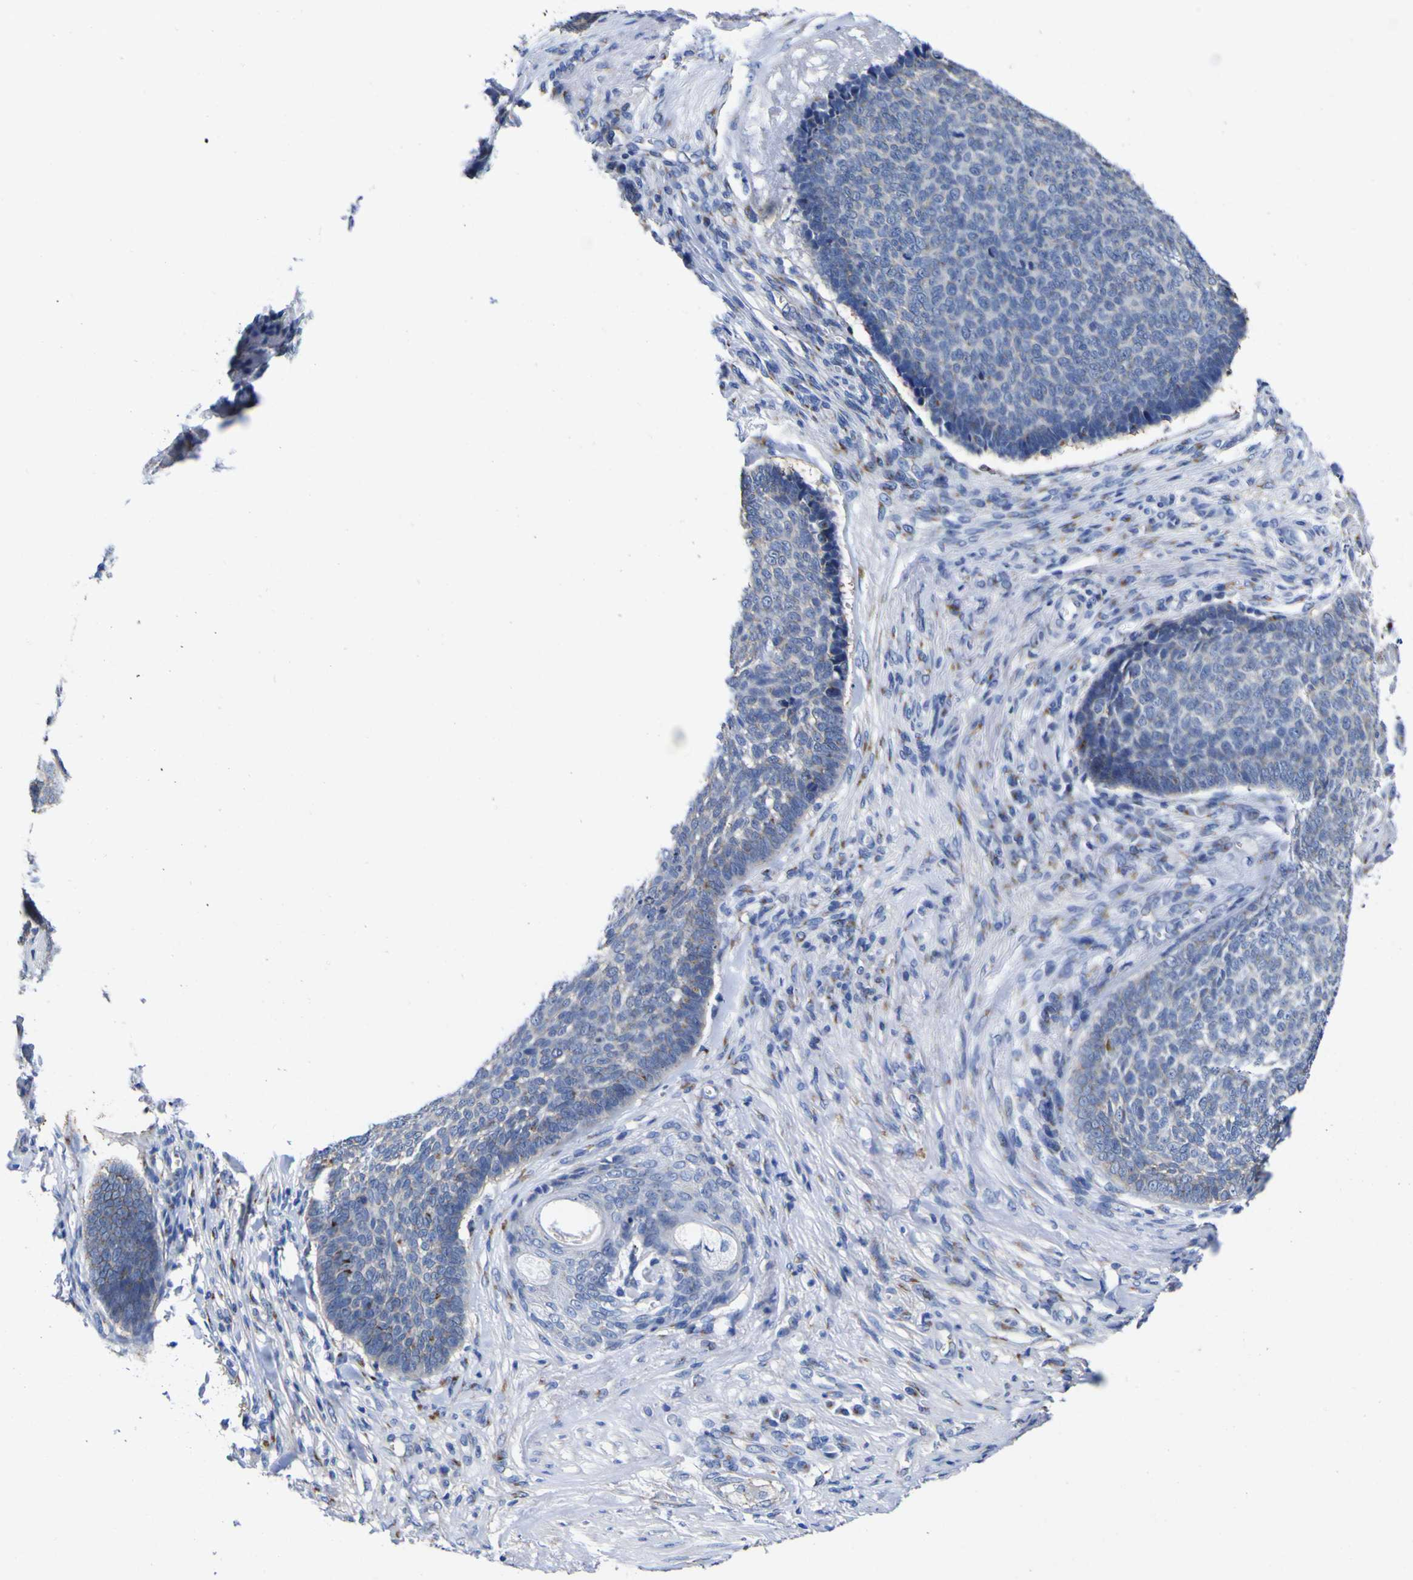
{"staining": {"intensity": "weak", "quantity": "<25%", "location": "cytoplasmic/membranous"}, "tissue": "skin cancer", "cell_type": "Tumor cells", "image_type": "cancer", "snomed": [{"axis": "morphology", "description": "Basal cell carcinoma"}, {"axis": "topography", "description": "Skin"}], "caption": "Tumor cells show no significant staining in skin cancer (basal cell carcinoma).", "gene": "GOLM1", "patient": {"sex": "male", "age": 84}}